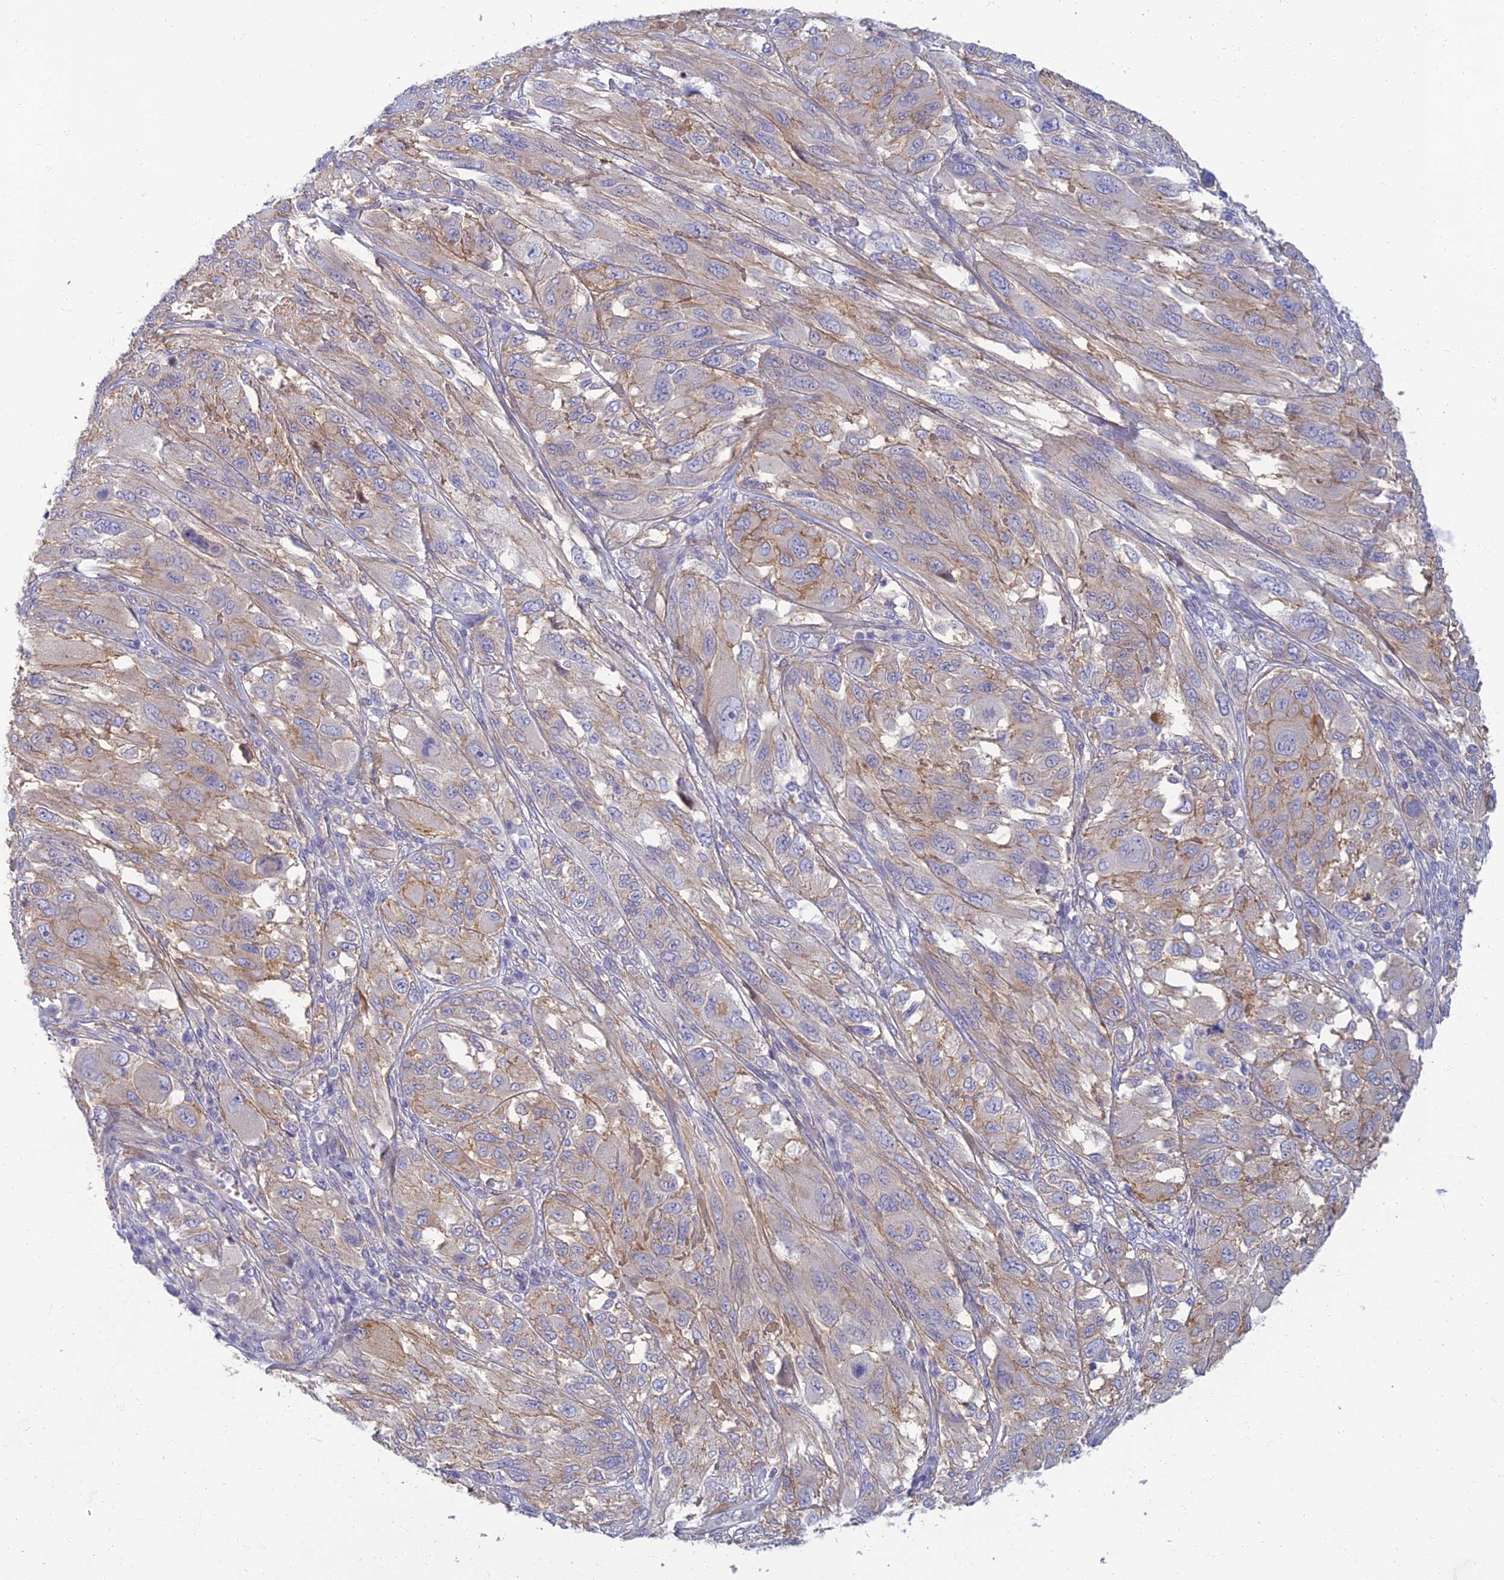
{"staining": {"intensity": "negative", "quantity": "none", "location": "none"}, "tissue": "melanoma", "cell_type": "Tumor cells", "image_type": "cancer", "snomed": [{"axis": "morphology", "description": "Malignant melanoma, NOS"}, {"axis": "topography", "description": "Skin"}], "caption": "IHC photomicrograph of melanoma stained for a protein (brown), which displays no expression in tumor cells.", "gene": "NEURL1", "patient": {"sex": "female", "age": 91}}